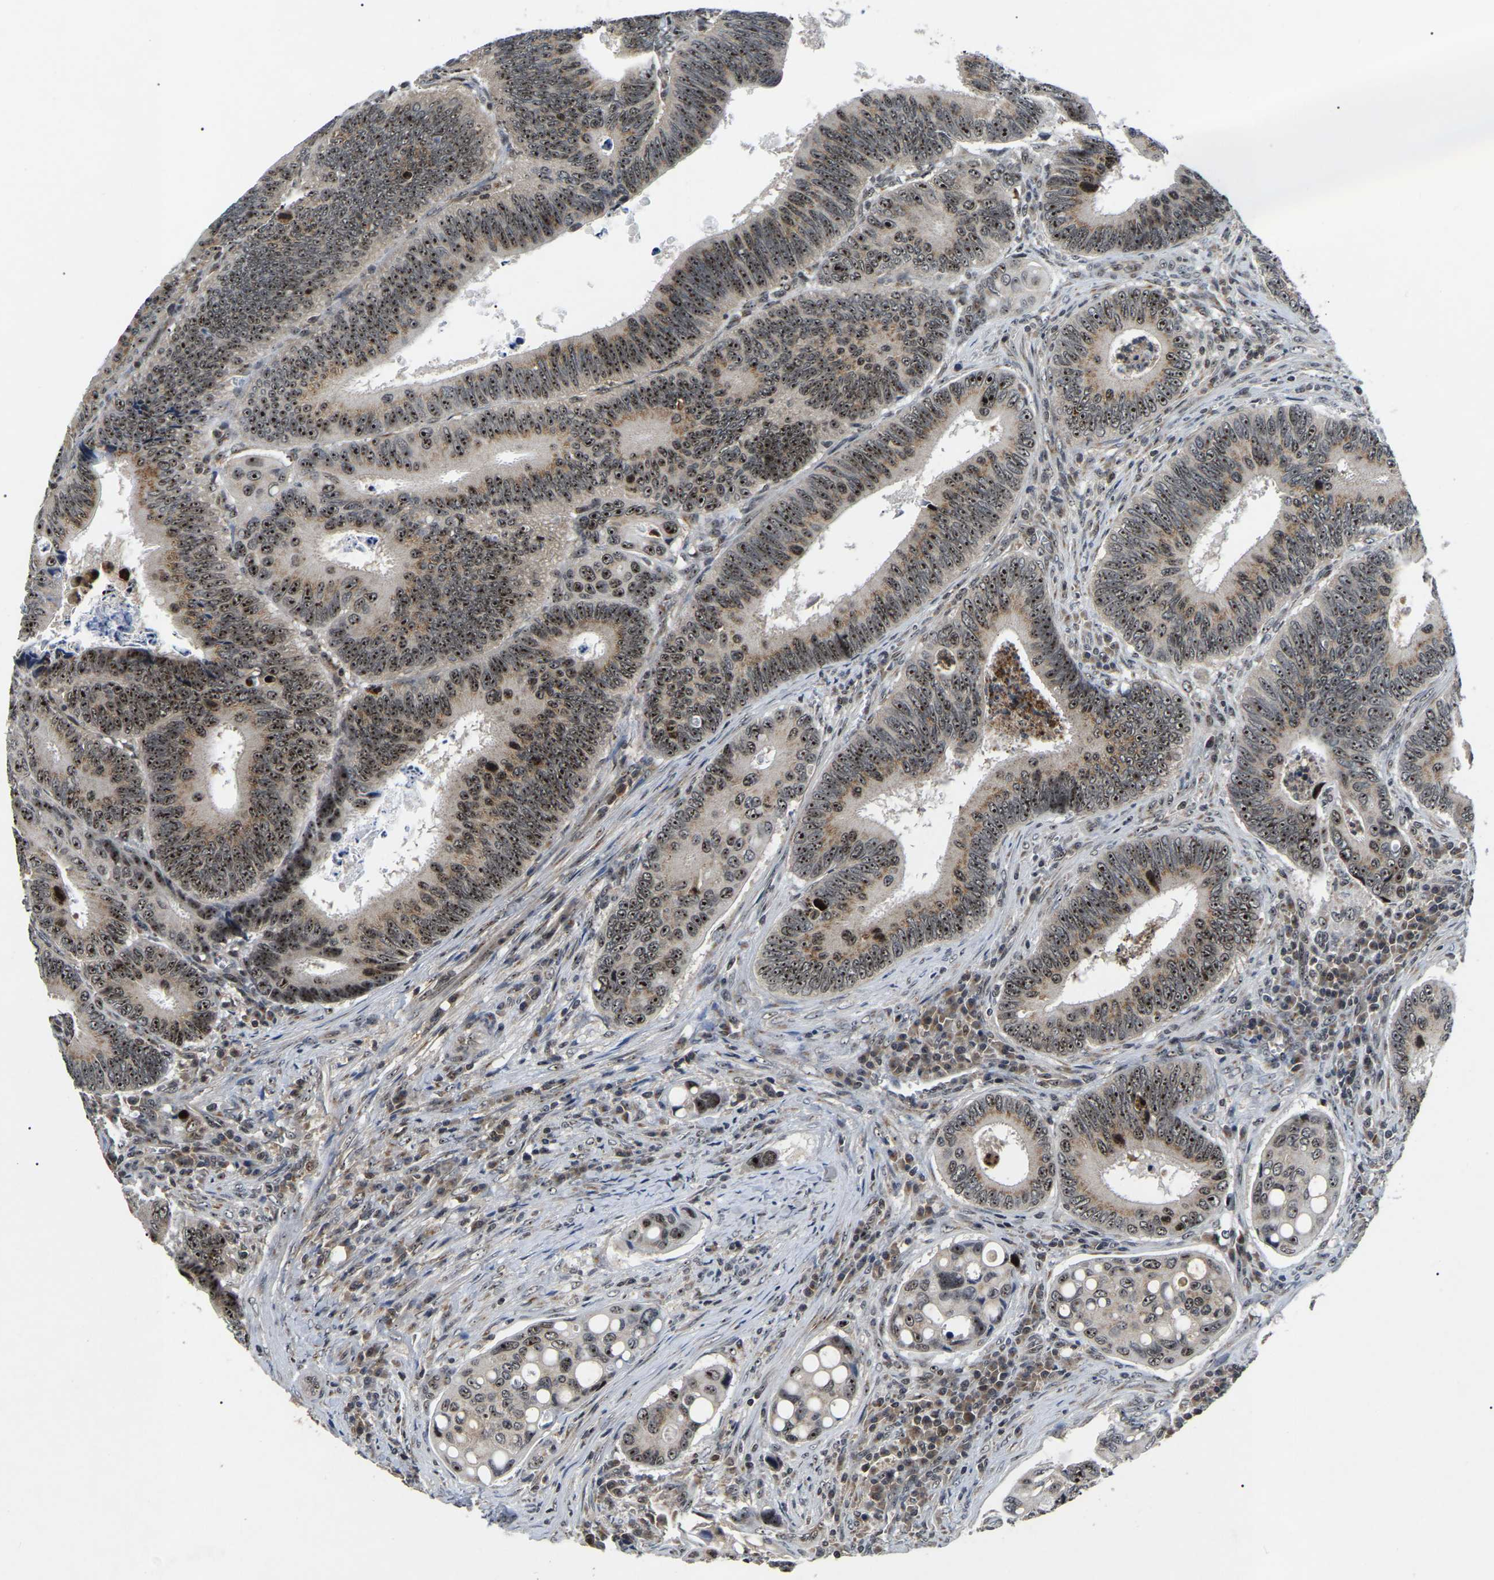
{"staining": {"intensity": "strong", "quantity": ">75%", "location": "nuclear"}, "tissue": "colorectal cancer", "cell_type": "Tumor cells", "image_type": "cancer", "snomed": [{"axis": "morphology", "description": "Inflammation, NOS"}, {"axis": "morphology", "description": "Adenocarcinoma, NOS"}, {"axis": "topography", "description": "Colon"}], "caption": "Protein staining of colorectal adenocarcinoma tissue reveals strong nuclear expression in approximately >75% of tumor cells.", "gene": "RBM28", "patient": {"sex": "male", "age": 72}}